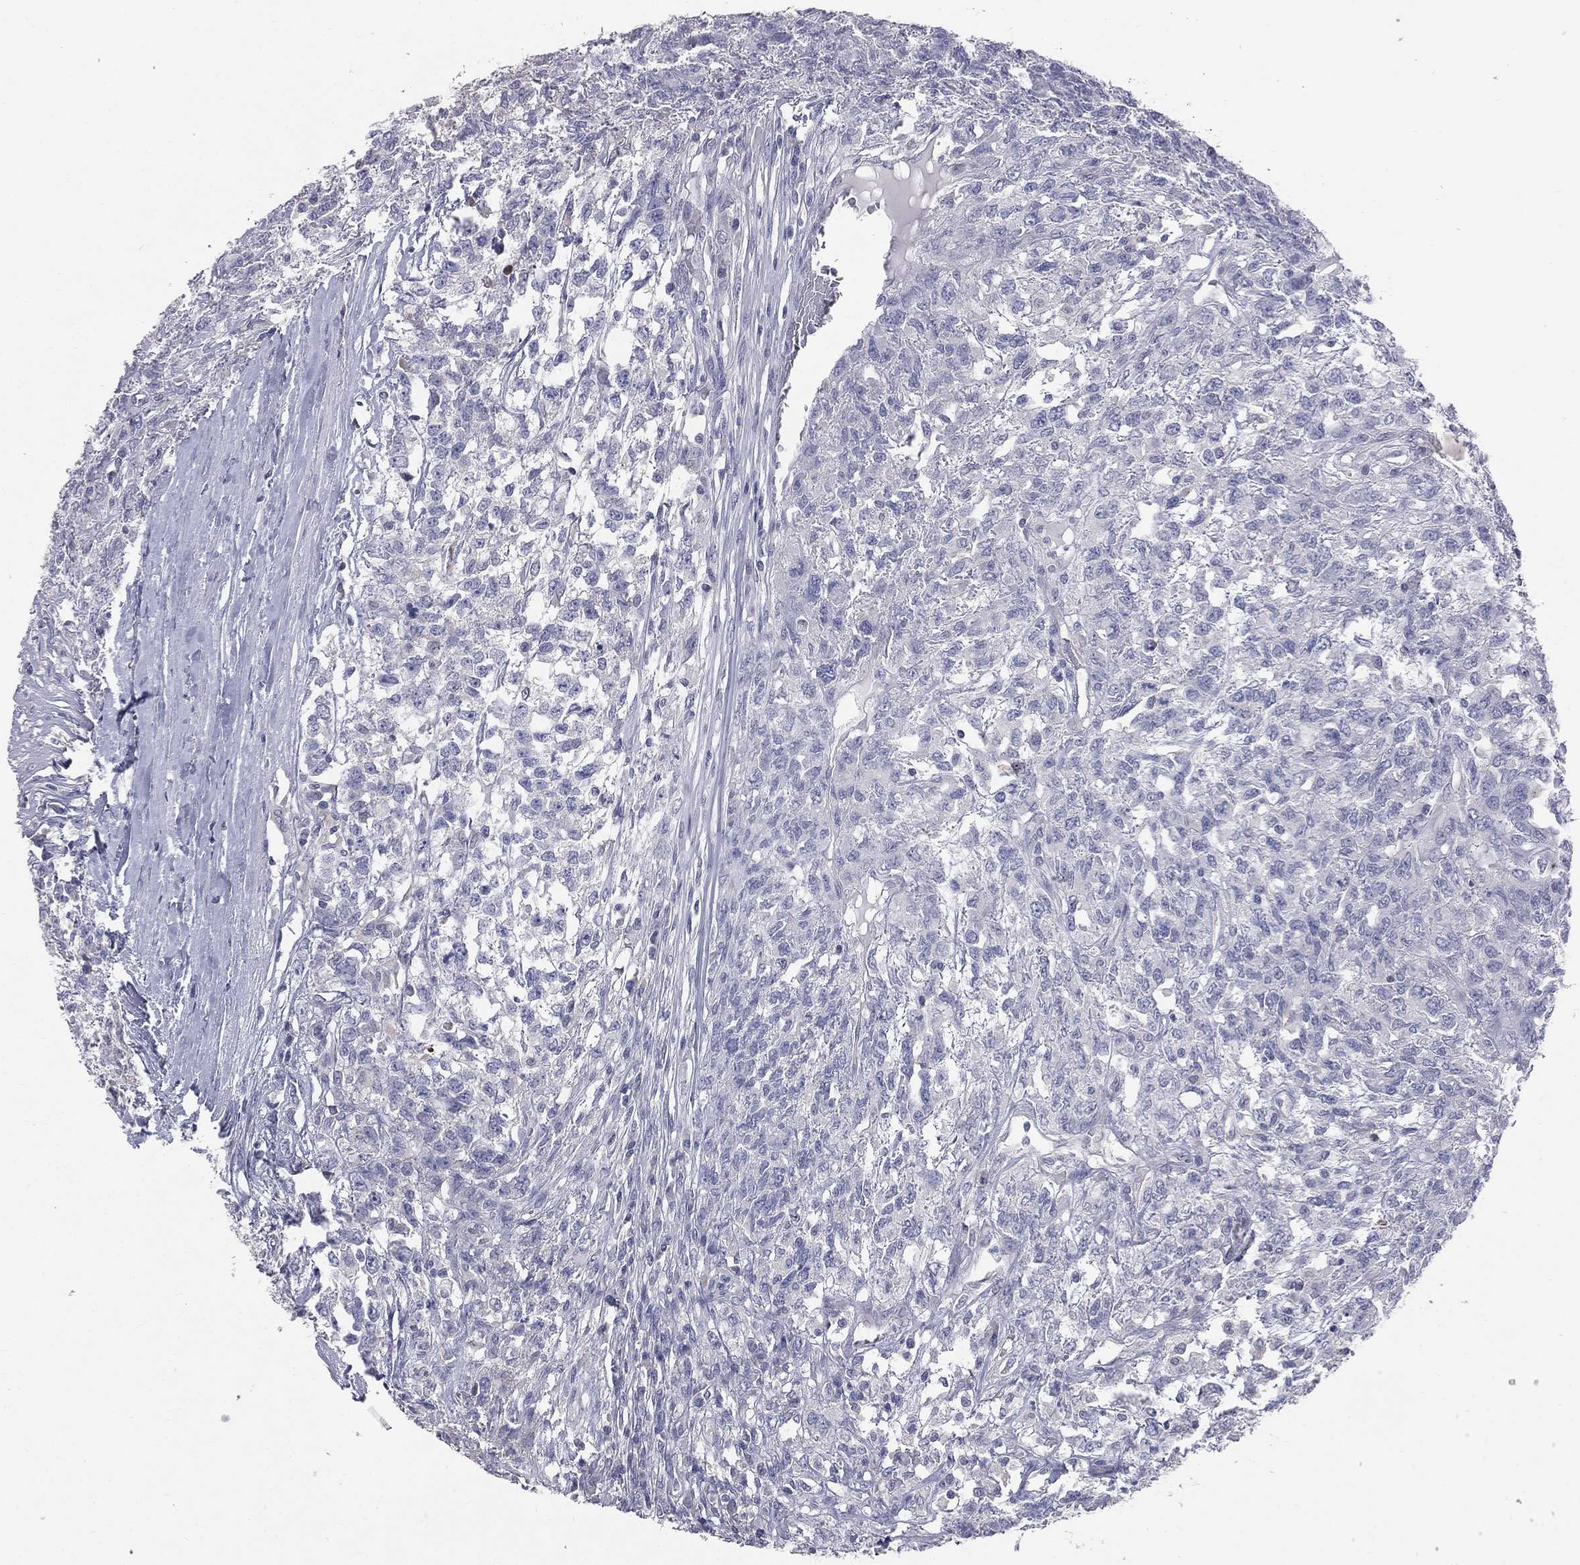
{"staining": {"intensity": "negative", "quantity": "none", "location": "none"}, "tissue": "testis cancer", "cell_type": "Tumor cells", "image_type": "cancer", "snomed": [{"axis": "morphology", "description": "Seminoma, NOS"}, {"axis": "topography", "description": "Testis"}], "caption": "Testis seminoma was stained to show a protein in brown. There is no significant positivity in tumor cells. (DAB IHC visualized using brightfield microscopy, high magnification).", "gene": "DMKN", "patient": {"sex": "male", "age": 52}}